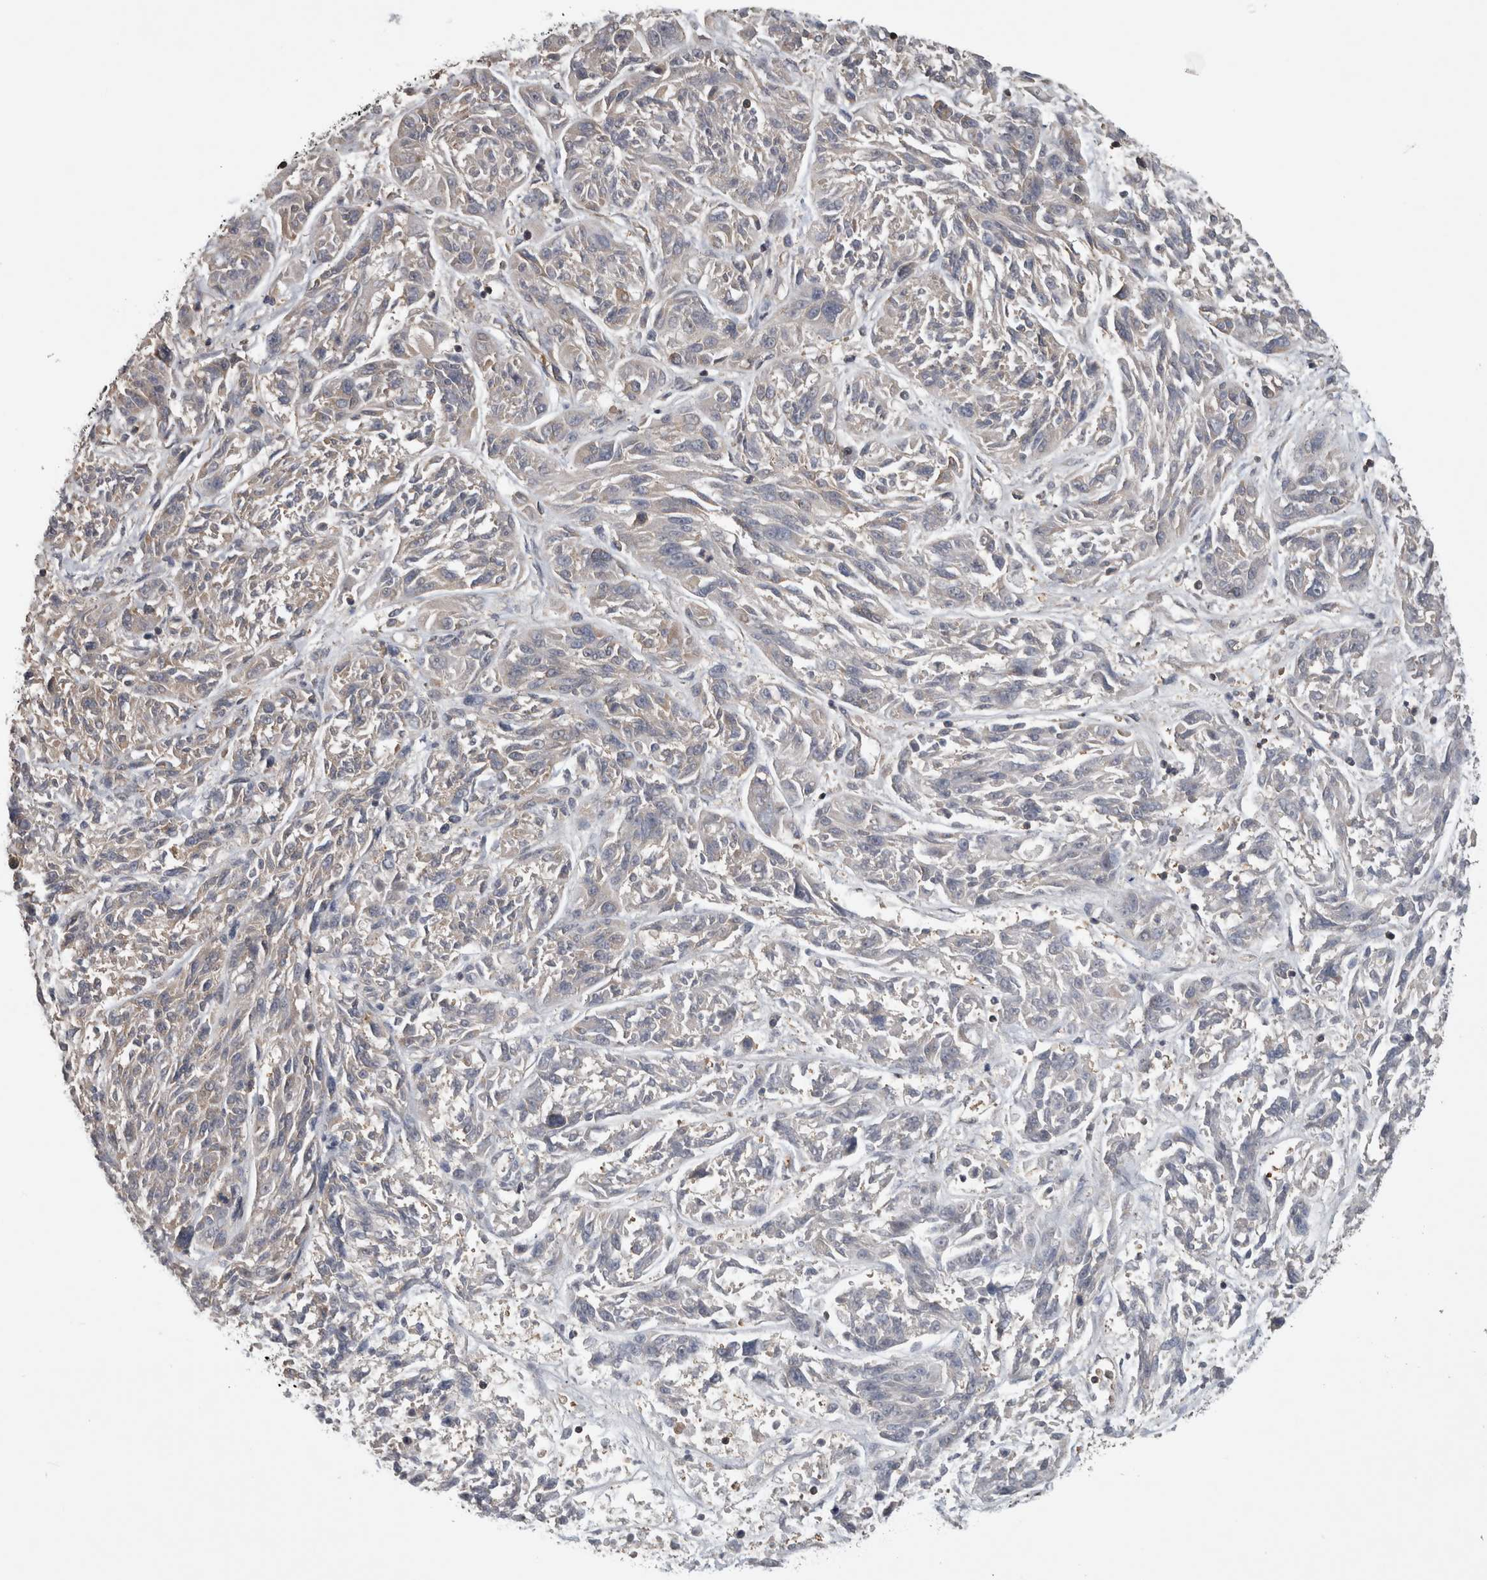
{"staining": {"intensity": "negative", "quantity": "none", "location": "none"}, "tissue": "melanoma", "cell_type": "Tumor cells", "image_type": "cancer", "snomed": [{"axis": "morphology", "description": "Malignant melanoma, NOS"}, {"axis": "topography", "description": "Skin"}], "caption": "This is an immunohistochemistry histopathology image of malignant melanoma. There is no positivity in tumor cells.", "gene": "ATXN2", "patient": {"sex": "male", "age": 53}}